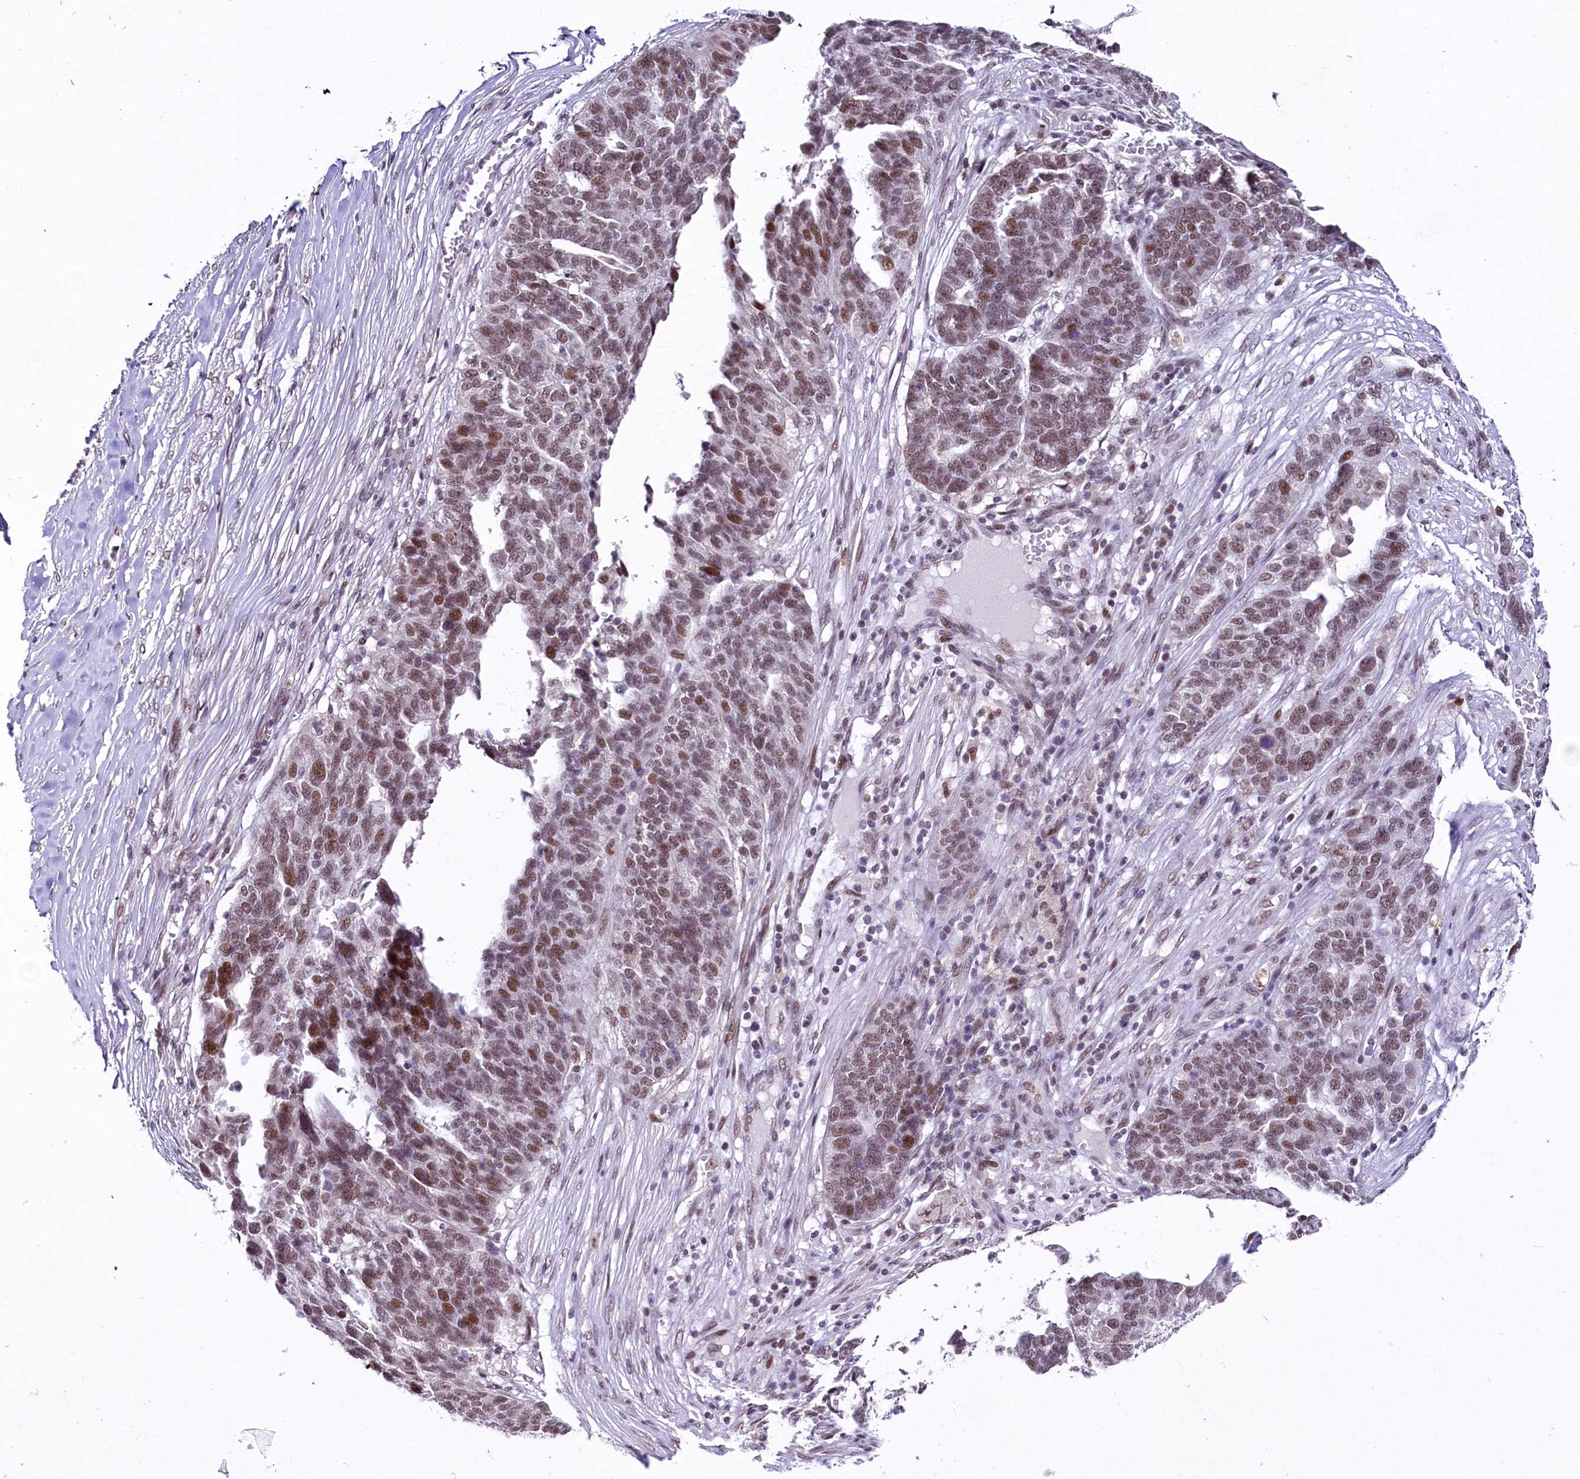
{"staining": {"intensity": "moderate", "quantity": ">75%", "location": "nuclear"}, "tissue": "ovarian cancer", "cell_type": "Tumor cells", "image_type": "cancer", "snomed": [{"axis": "morphology", "description": "Cystadenocarcinoma, serous, NOS"}, {"axis": "topography", "description": "Ovary"}], "caption": "Immunohistochemical staining of ovarian cancer (serous cystadenocarcinoma) shows medium levels of moderate nuclear protein positivity in about >75% of tumor cells.", "gene": "SCAF11", "patient": {"sex": "female", "age": 59}}